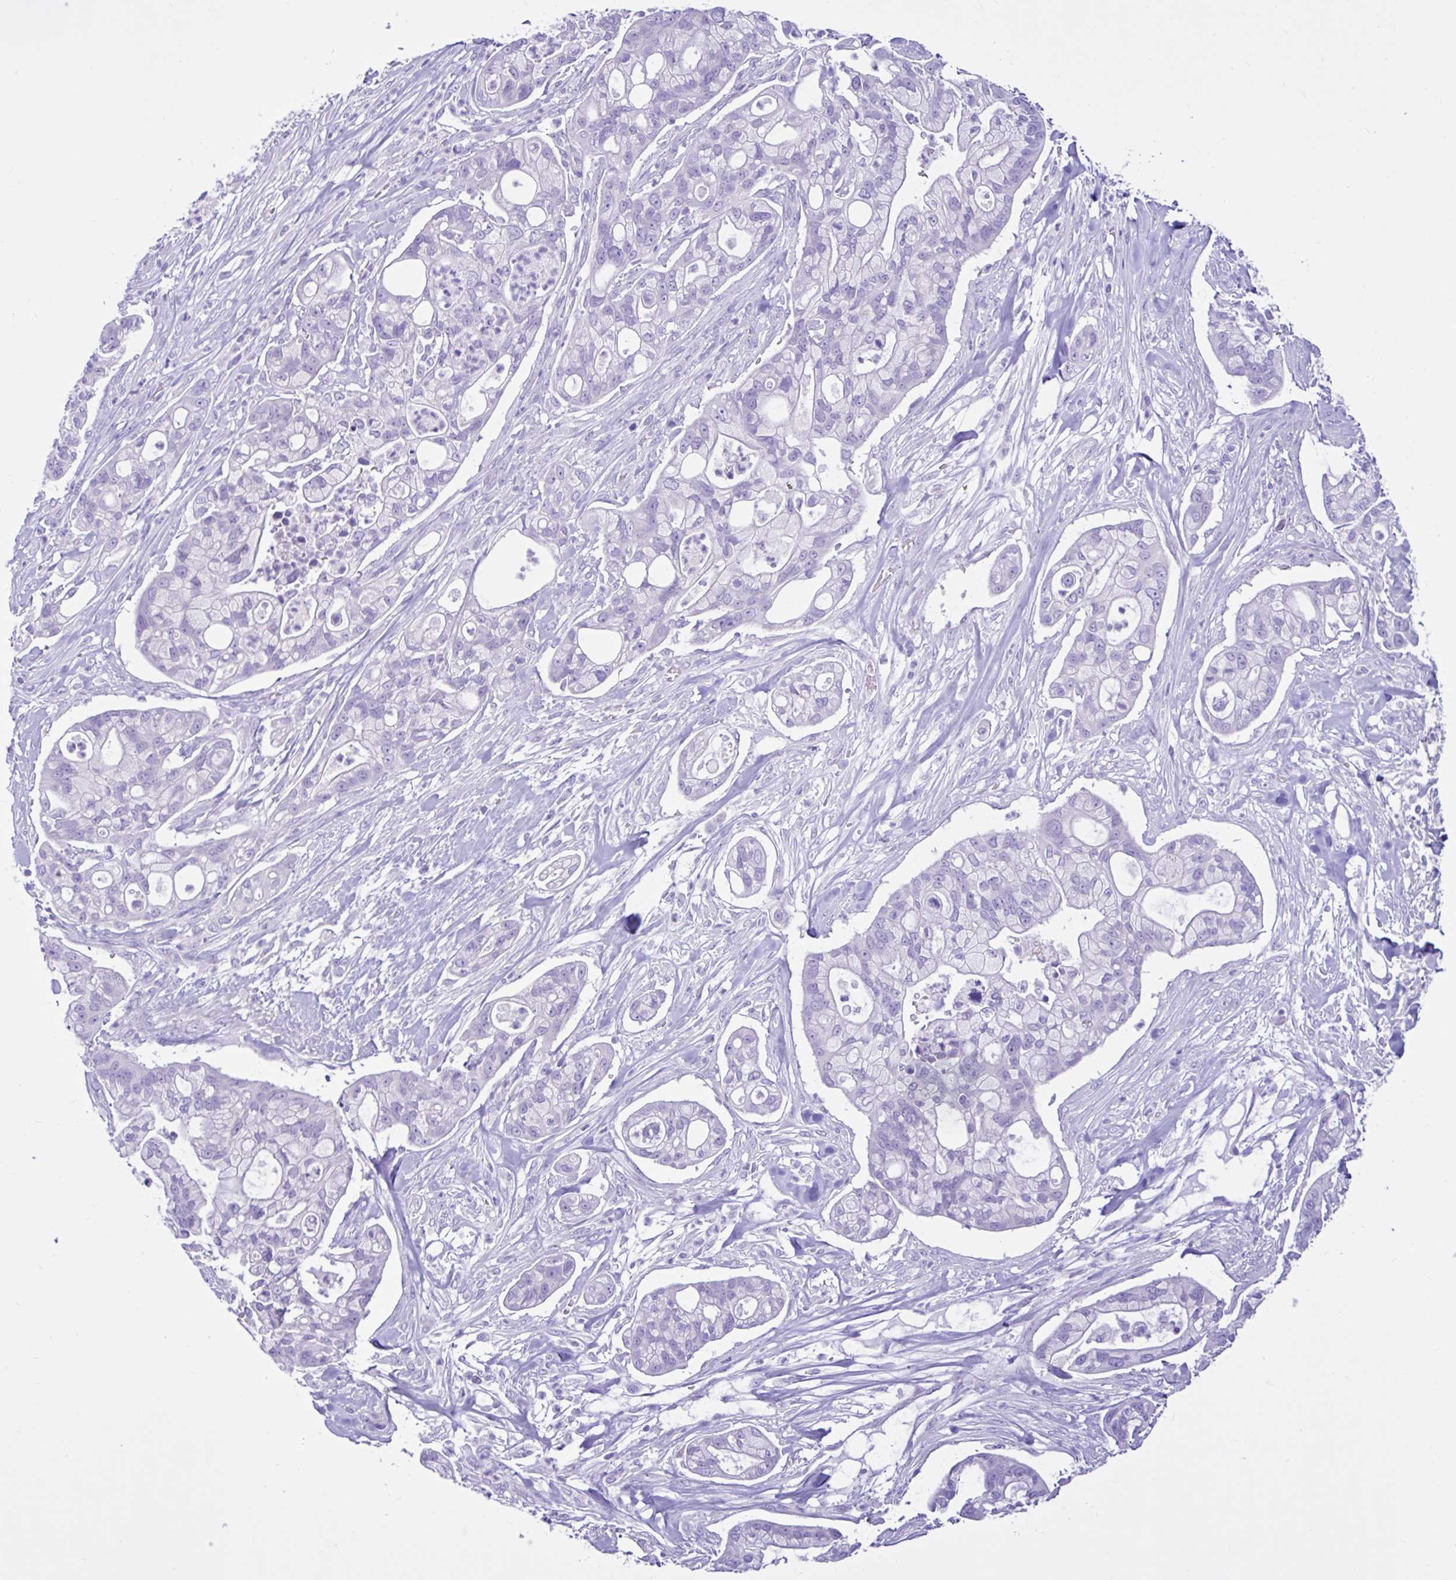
{"staining": {"intensity": "negative", "quantity": "none", "location": "none"}, "tissue": "pancreatic cancer", "cell_type": "Tumor cells", "image_type": "cancer", "snomed": [{"axis": "morphology", "description": "Adenocarcinoma, NOS"}, {"axis": "topography", "description": "Pancreas"}], "caption": "IHC micrograph of neoplastic tissue: adenocarcinoma (pancreatic) stained with DAB (3,3'-diaminobenzidine) displays no significant protein expression in tumor cells.", "gene": "CYP19A1", "patient": {"sex": "female", "age": 69}}